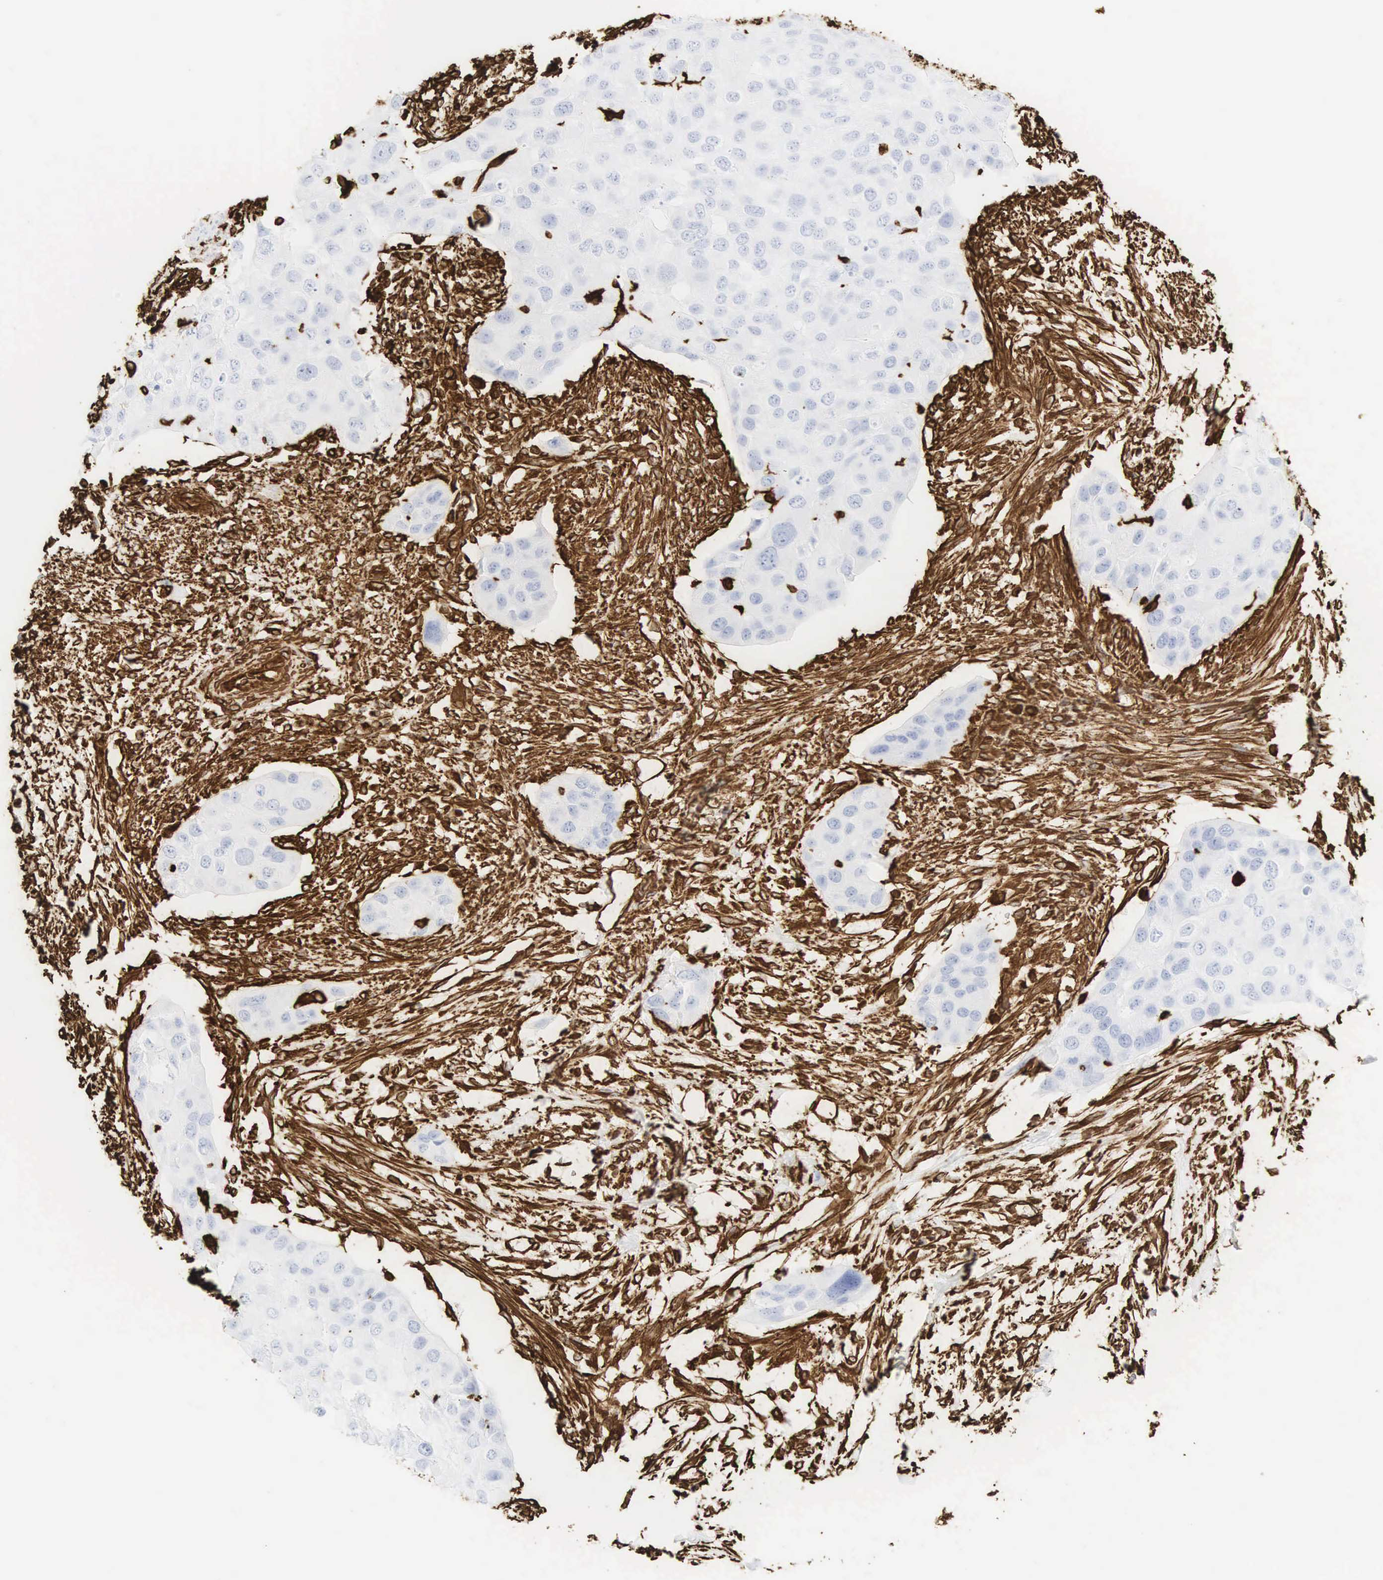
{"staining": {"intensity": "strong", "quantity": "<25%", "location": "cytoplasmic/membranous"}, "tissue": "urothelial cancer", "cell_type": "Tumor cells", "image_type": "cancer", "snomed": [{"axis": "morphology", "description": "Urothelial carcinoma, High grade"}, {"axis": "topography", "description": "Urinary bladder"}], "caption": "This micrograph shows IHC staining of human urothelial cancer, with medium strong cytoplasmic/membranous staining in approximately <25% of tumor cells.", "gene": "VIM", "patient": {"sex": "male", "age": 55}}